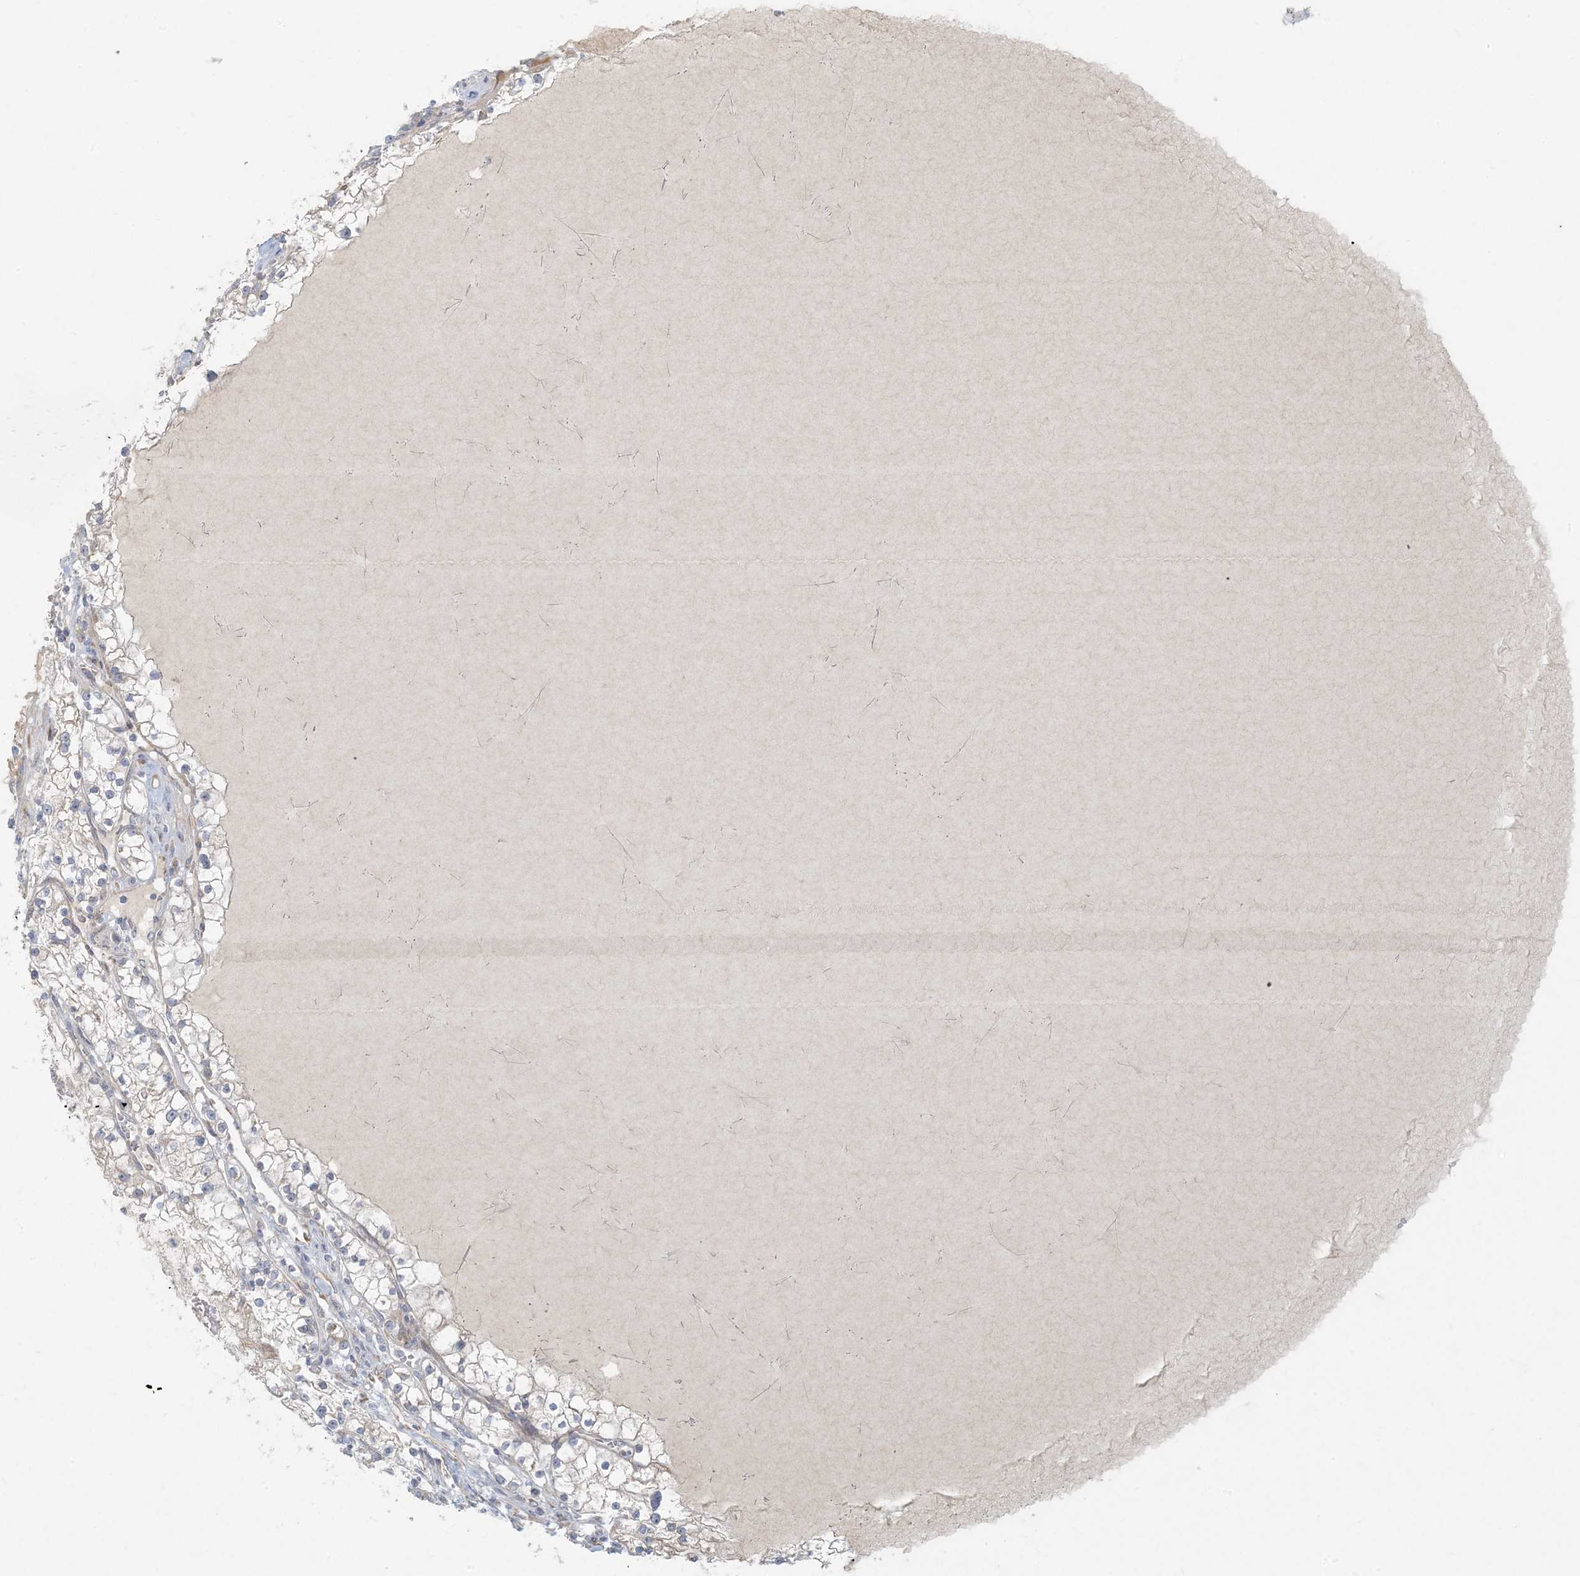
{"staining": {"intensity": "negative", "quantity": "none", "location": "none"}, "tissue": "renal cancer", "cell_type": "Tumor cells", "image_type": "cancer", "snomed": [{"axis": "morphology", "description": "Normal tissue, NOS"}, {"axis": "morphology", "description": "Adenocarcinoma, NOS"}, {"axis": "topography", "description": "Kidney"}], "caption": "Tumor cells show no significant staining in renal cancer.", "gene": "HACL1", "patient": {"sex": "male", "age": 68}}